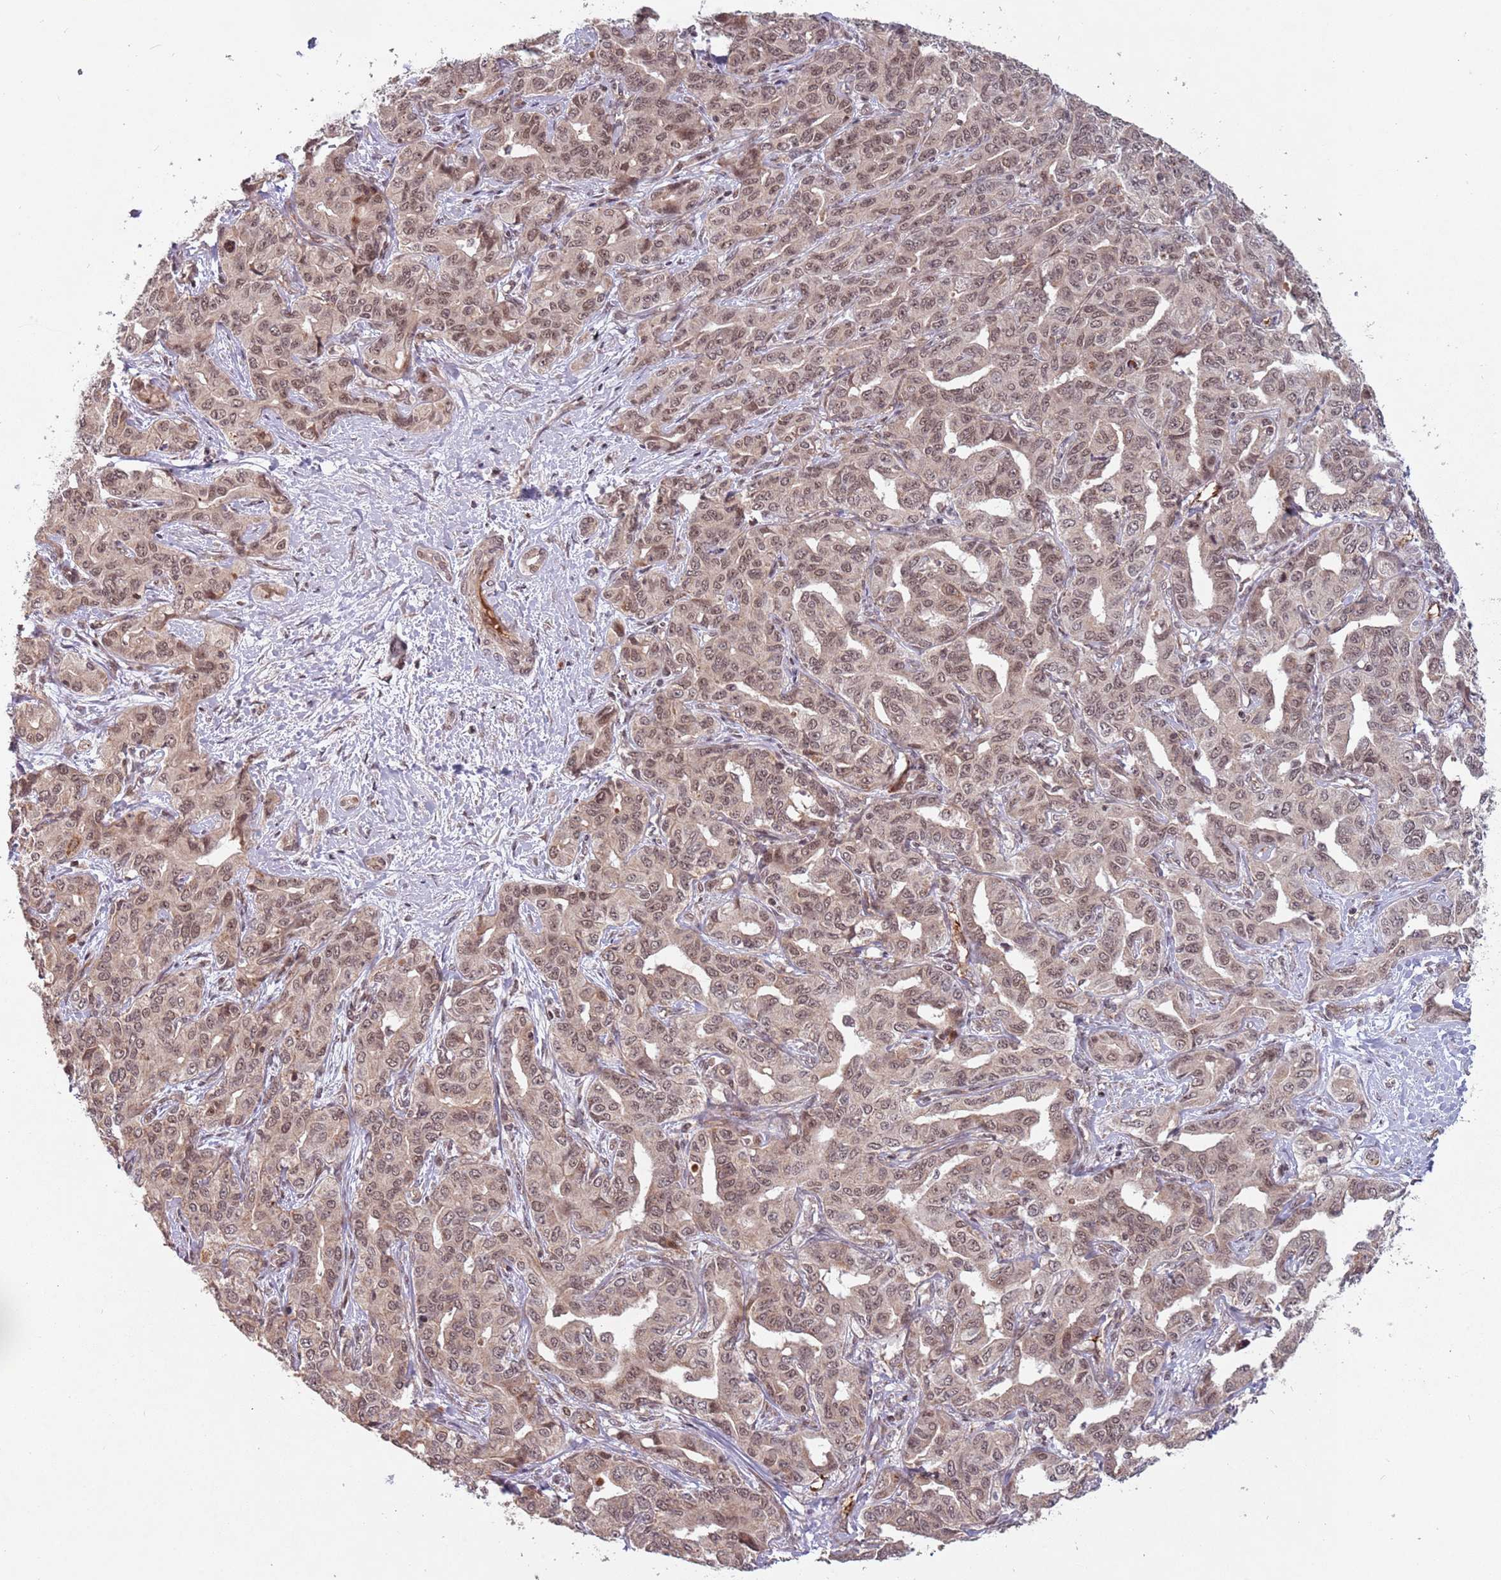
{"staining": {"intensity": "moderate", "quantity": ">75%", "location": "nuclear"}, "tissue": "liver cancer", "cell_type": "Tumor cells", "image_type": "cancer", "snomed": [{"axis": "morphology", "description": "Cholangiocarcinoma"}, {"axis": "topography", "description": "Liver"}], "caption": "Brown immunohistochemical staining in human liver cancer (cholangiocarcinoma) demonstrates moderate nuclear positivity in about >75% of tumor cells.", "gene": "SUDS3", "patient": {"sex": "male", "age": 59}}